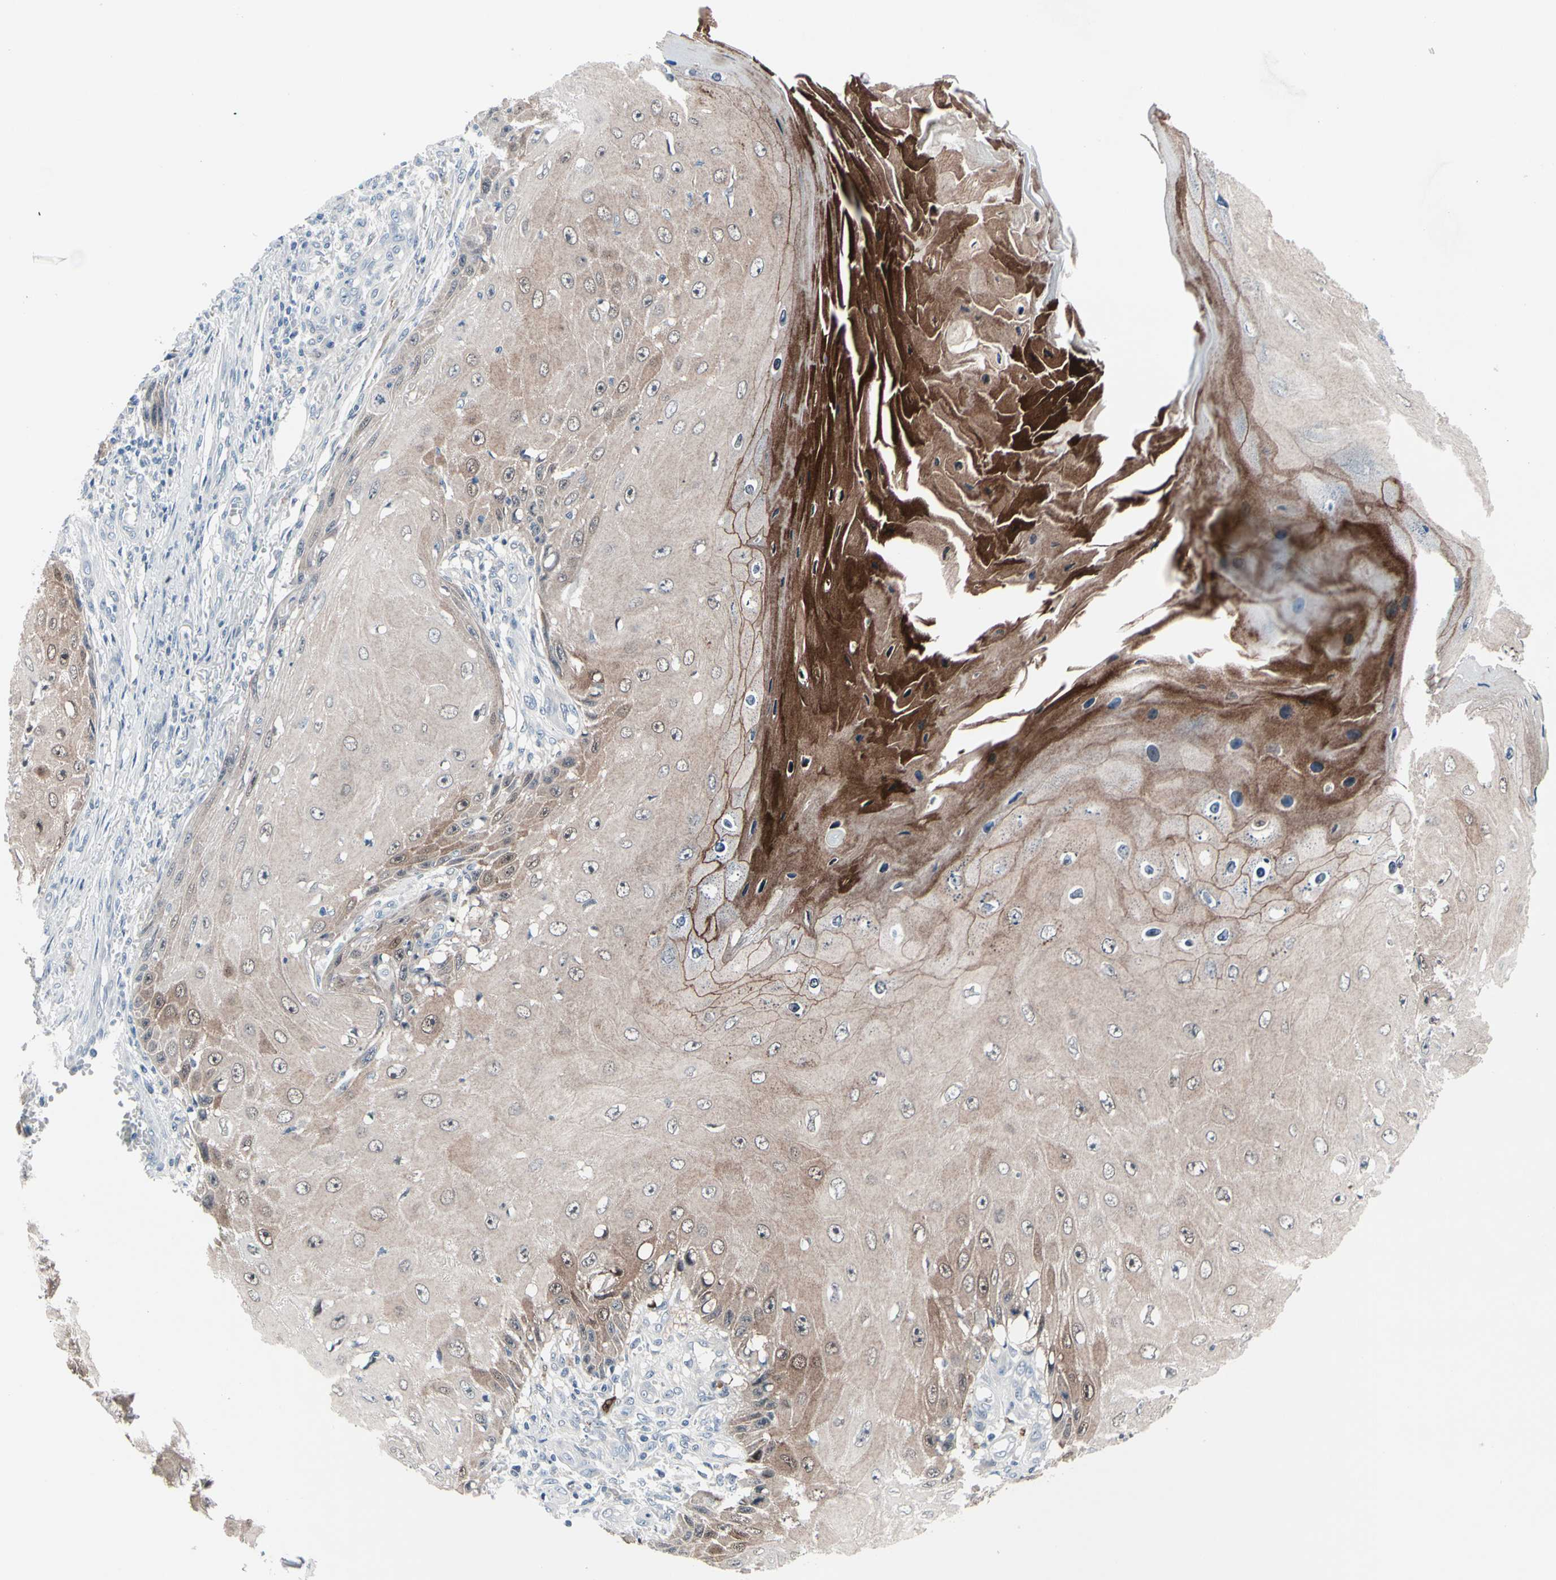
{"staining": {"intensity": "weak", "quantity": ">75%", "location": "cytoplasmic/membranous"}, "tissue": "skin cancer", "cell_type": "Tumor cells", "image_type": "cancer", "snomed": [{"axis": "morphology", "description": "Squamous cell carcinoma, NOS"}, {"axis": "topography", "description": "Skin"}], "caption": "About >75% of tumor cells in skin cancer (squamous cell carcinoma) reveal weak cytoplasmic/membranous protein expression as visualized by brown immunohistochemical staining.", "gene": "TXN", "patient": {"sex": "female", "age": 73}}